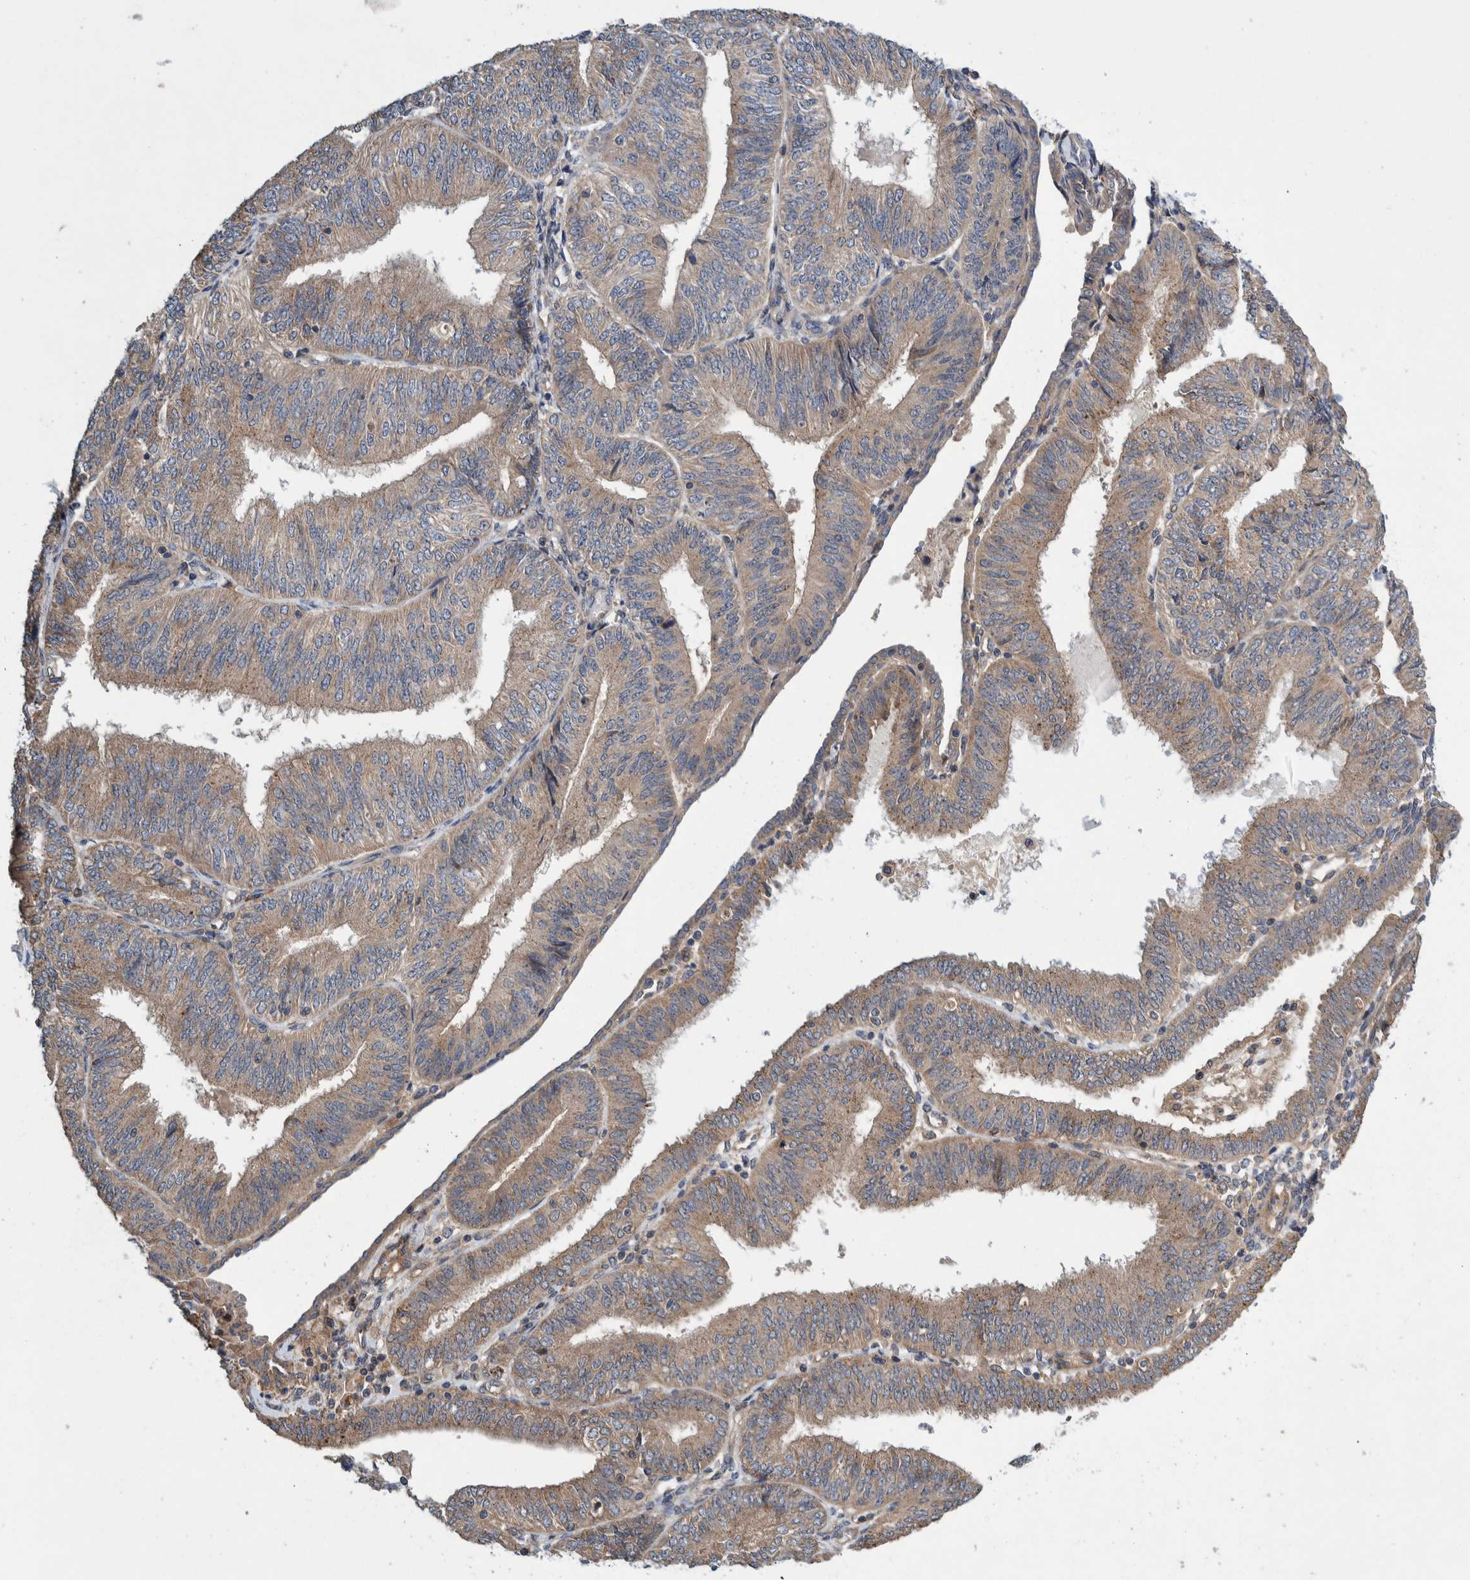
{"staining": {"intensity": "weak", "quantity": ">75%", "location": "cytoplasmic/membranous"}, "tissue": "endometrial cancer", "cell_type": "Tumor cells", "image_type": "cancer", "snomed": [{"axis": "morphology", "description": "Adenocarcinoma, NOS"}, {"axis": "topography", "description": "Endometrium"}], "caption": "The photomicrograph reveals staining of endometrial cancer (adenocarcinoma), revealing weak cytoplasmic/membranous protein expression (brown color) within tumor cells. Immunohistochemistry stains the protein in brown and the nuclei are stained blue.", "gene": "PIK3R6", "patient": {"sex": "female", "age": 58}}